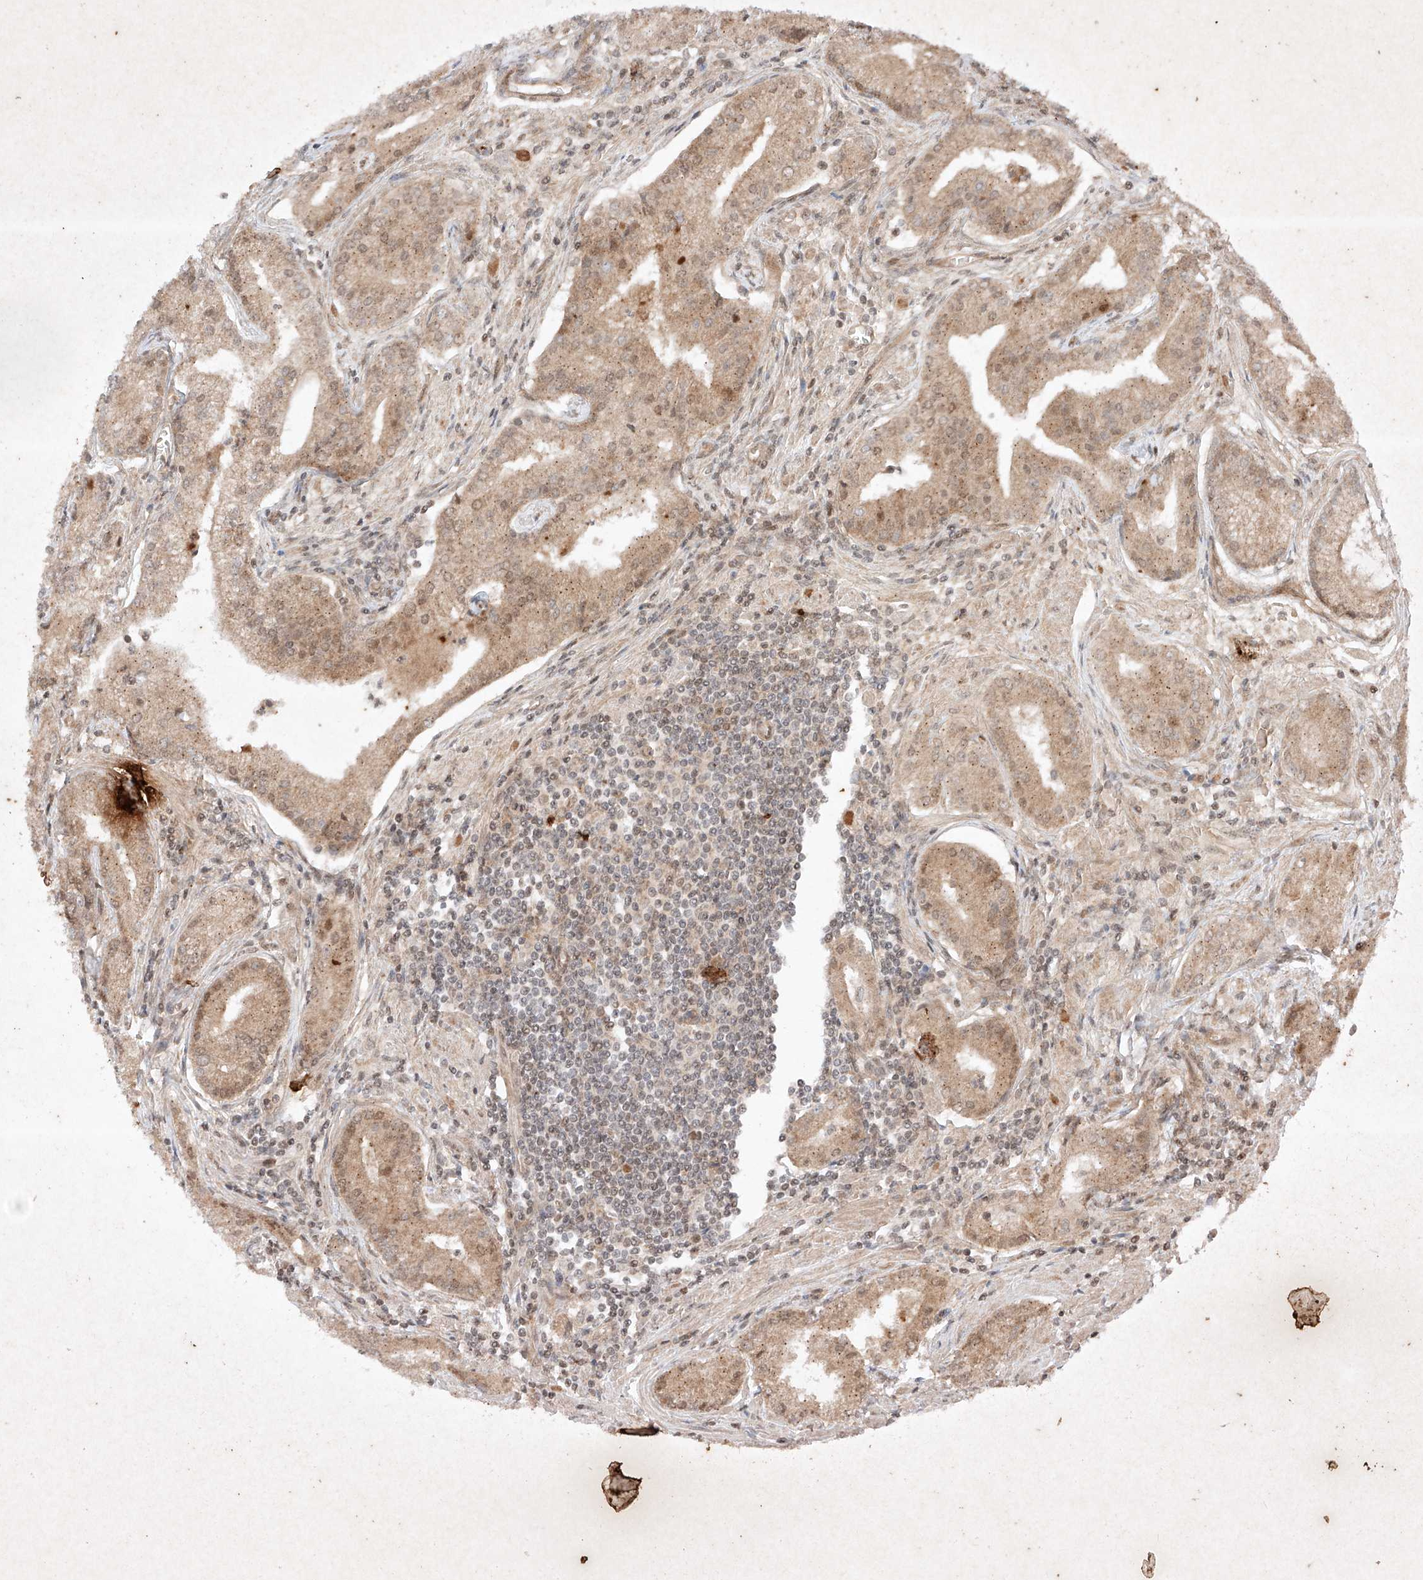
{"staining": {"intensity": "moderate", "quantity": ">75%", "location": "cytoplasmic/membranous,nuclear"}, "tissue": "prostate cancer", "cell_type": "Tumor cells", "image_type": "cancer", "snomed": [{"axis": "morphology", "description": "Adenocarcinoma, Low grade"}, {"axis": "topography", "description": "Prostate"}], "caption": "Adenocarcinoma (low-grade) (prostate) tissue reveals moderate cytoplasmic/membranous and nuclear expression in approximately >75% of tumor cells", "gene": "RNF31", "patient": {"sex": "male", "age": 54}}